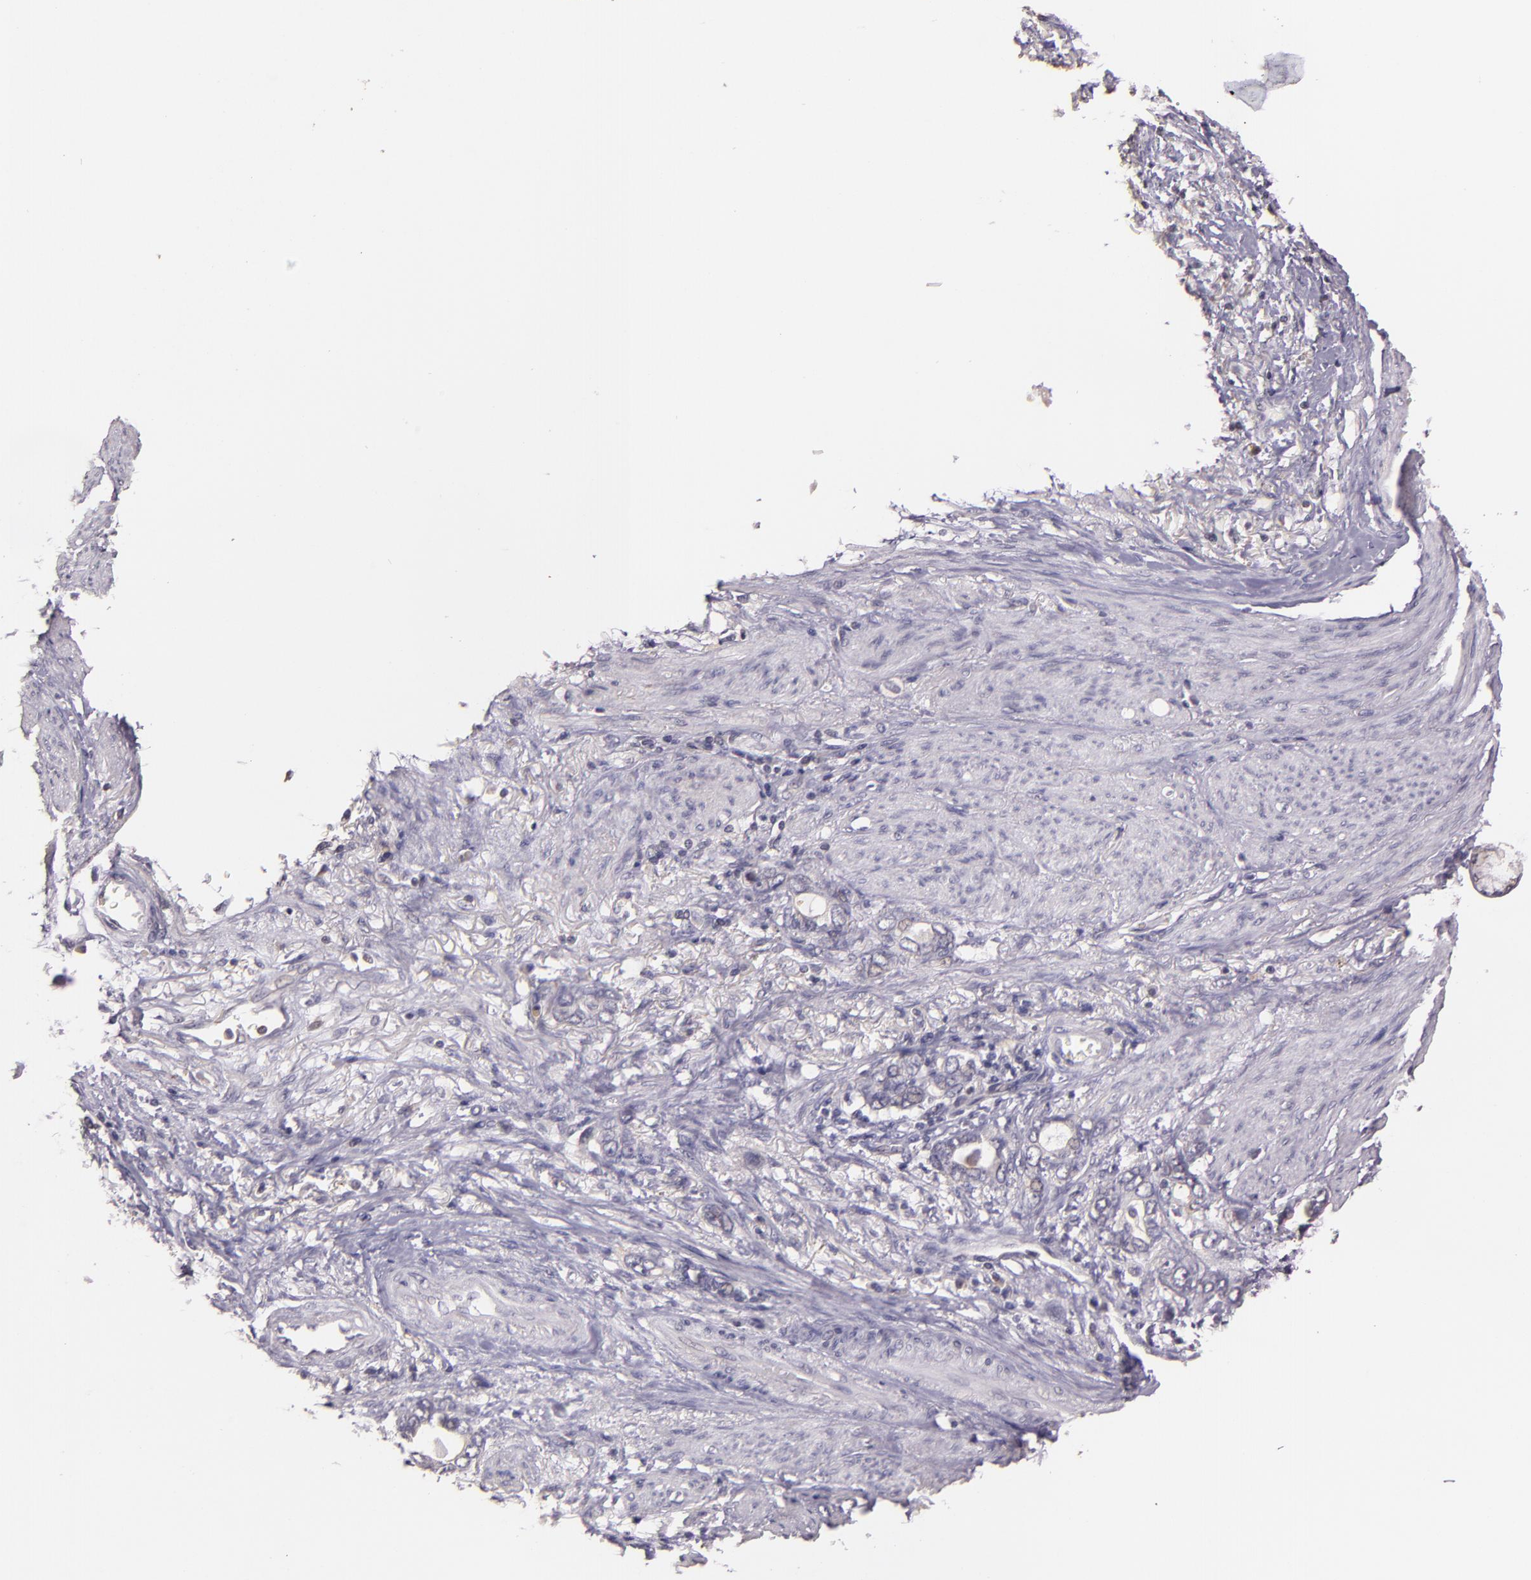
{"staining": {"intensity": "weak", "quantity": "<25%", "location": "cytoplasmic/membranous"}, "tissue": "stomach cancer", "cell_type": "Tumor cells", "image_type": "cancer", "snomed": [{"axis": "morphology", "description": "Adenocarcinoma, NOS"}, {"axis": "topography", "description": "Stomach"}], "caption": "This is an immunohistochemistry (IHC) photomicrograph of stomach cancer. There is no staining in tumor cells.", "gene": "ARMH4", "patient": {"sex": "male", "age": 78}}